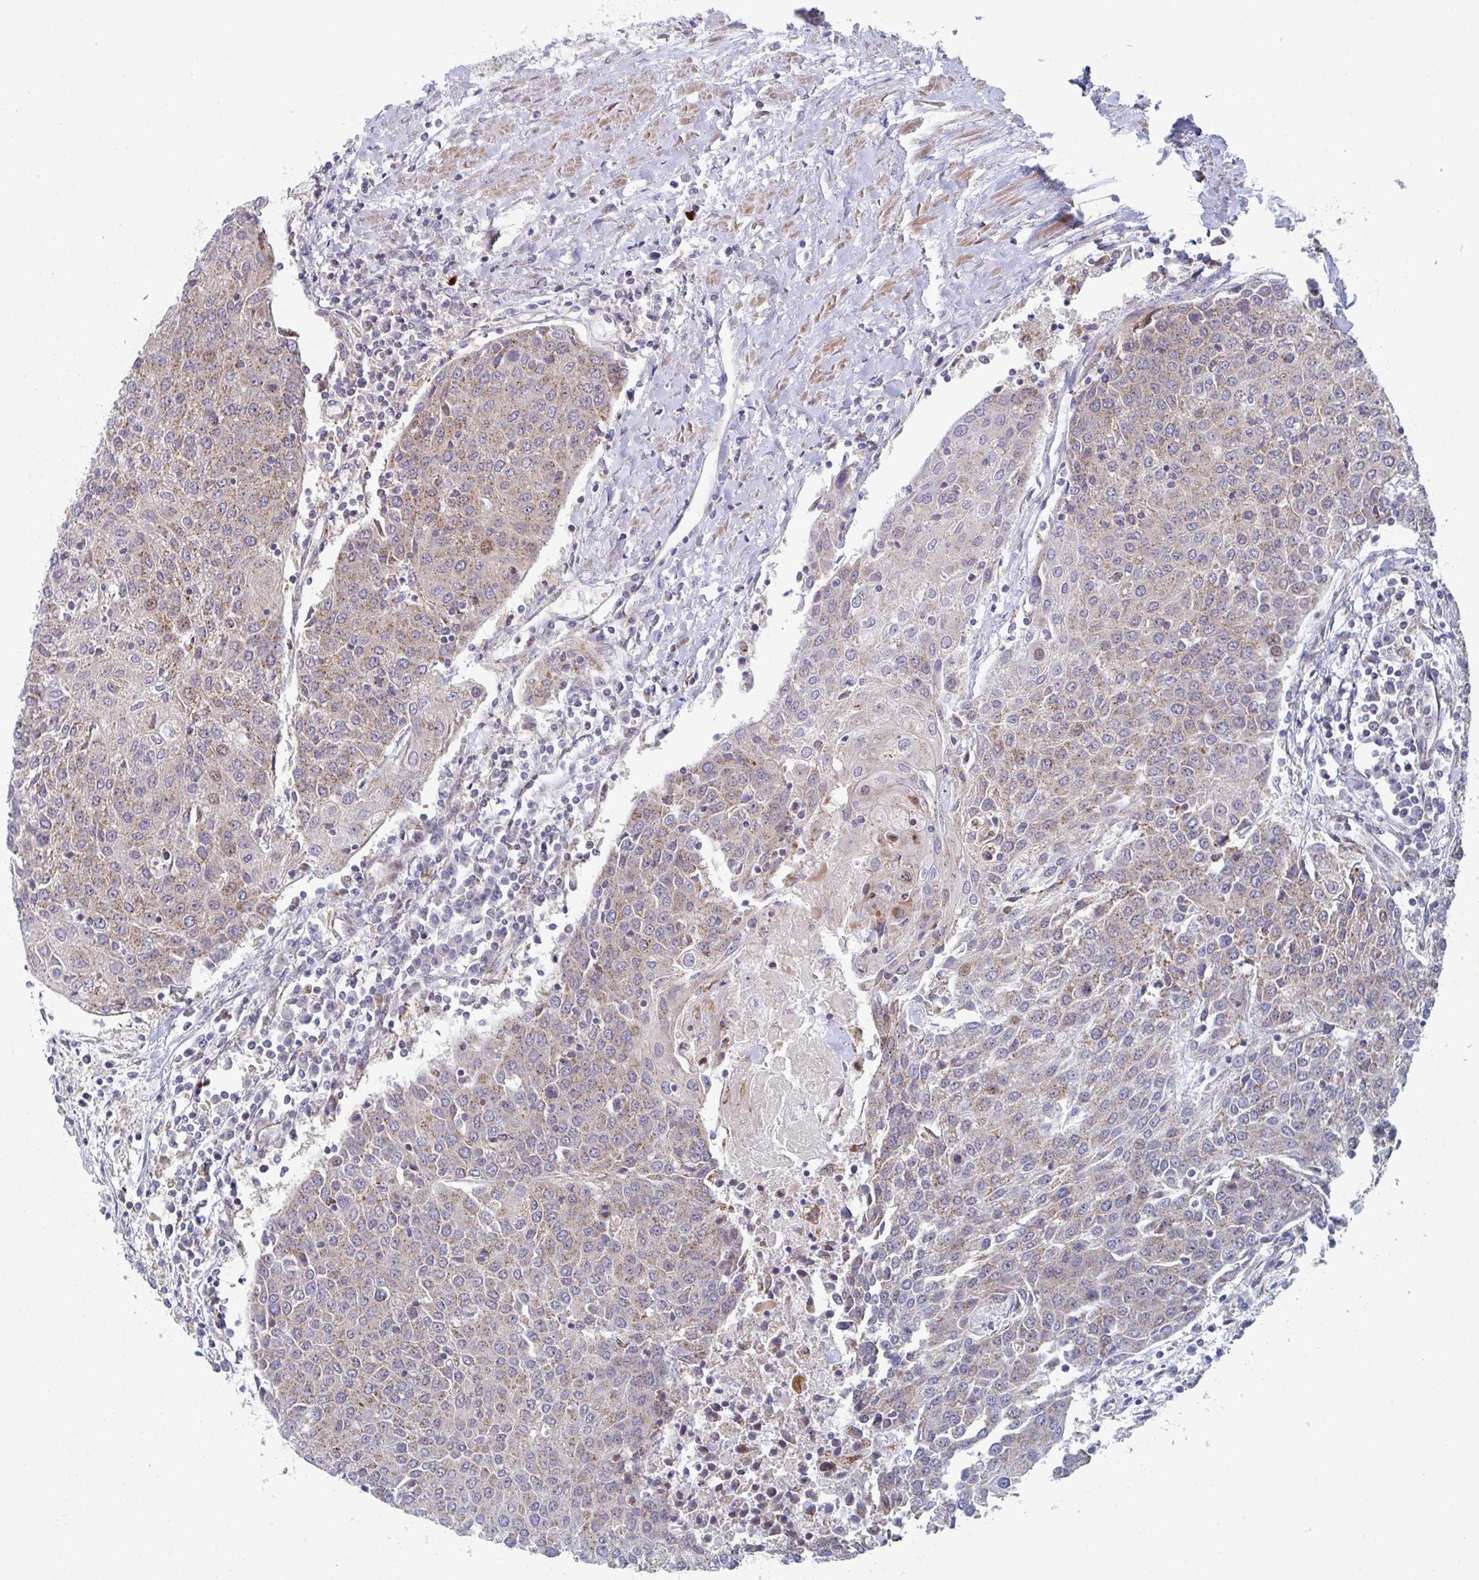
{"staining": {"intensity": "weak", "quantity": "25%-75%", "location": "cytoplasmic/membranous,nuclear"}, "tissue": "urothelial cancer", "cell_type": "Tumor cells", "image_type": "cancer", "snomed": [{"axis": "morphology", "description": "Urothelial carcinoma, High grade"}, {"axis": "topography", "description": "Urinary bladder"}], "caption": "A brown stain shows weak cytoplasmic/membranous and nuclear staining of a protein in urothelial cancer tumor cells.", "gene": "ZNF644", "patient": {"sex": "female", "age": 85}}